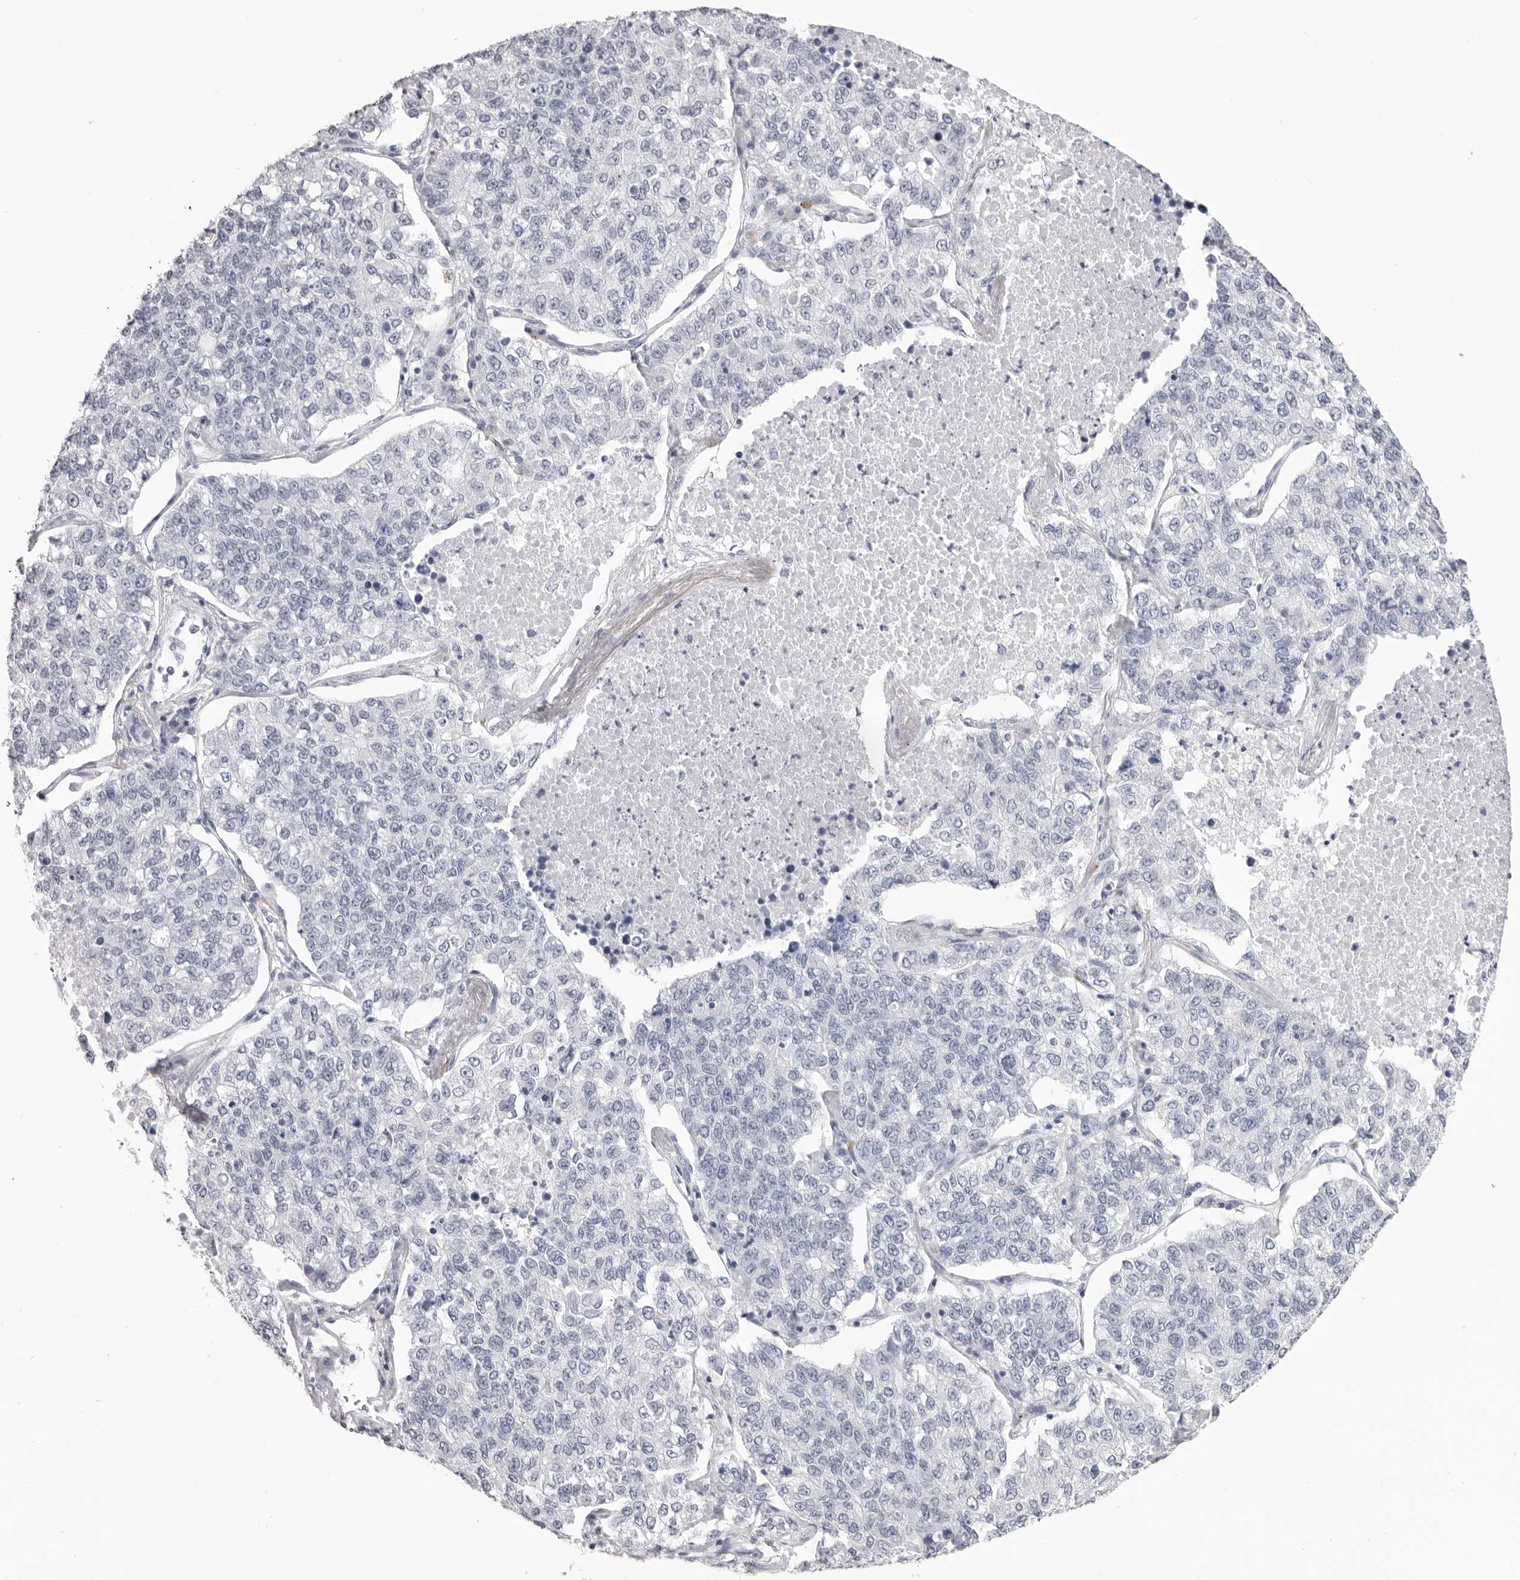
{"staining": {"intensity": "negative", "quantity": "none", "location": "none"}, "tissue": "lung cancer", "cell_type": "Tumor cells", "image_type": "cancer", "snomed": [{"axis": "morphology", "description": "Adenocarcinoma, NOS"}, {"axis": "topography", "description": "Lung"}], "caption": "Immunohistochemistry (IHC) image of neoplastic tissue: human lung cancer stained with DAB (3,3'-diaminobenzidine) demonstrates no significant protein expression in tumor cells. (Brightfield microscopy of DAB (3,3'-diaminobenzidine) IHC at high magnification).", "gene": "CST1", "patient": {"sex": "male", "age": 49}}